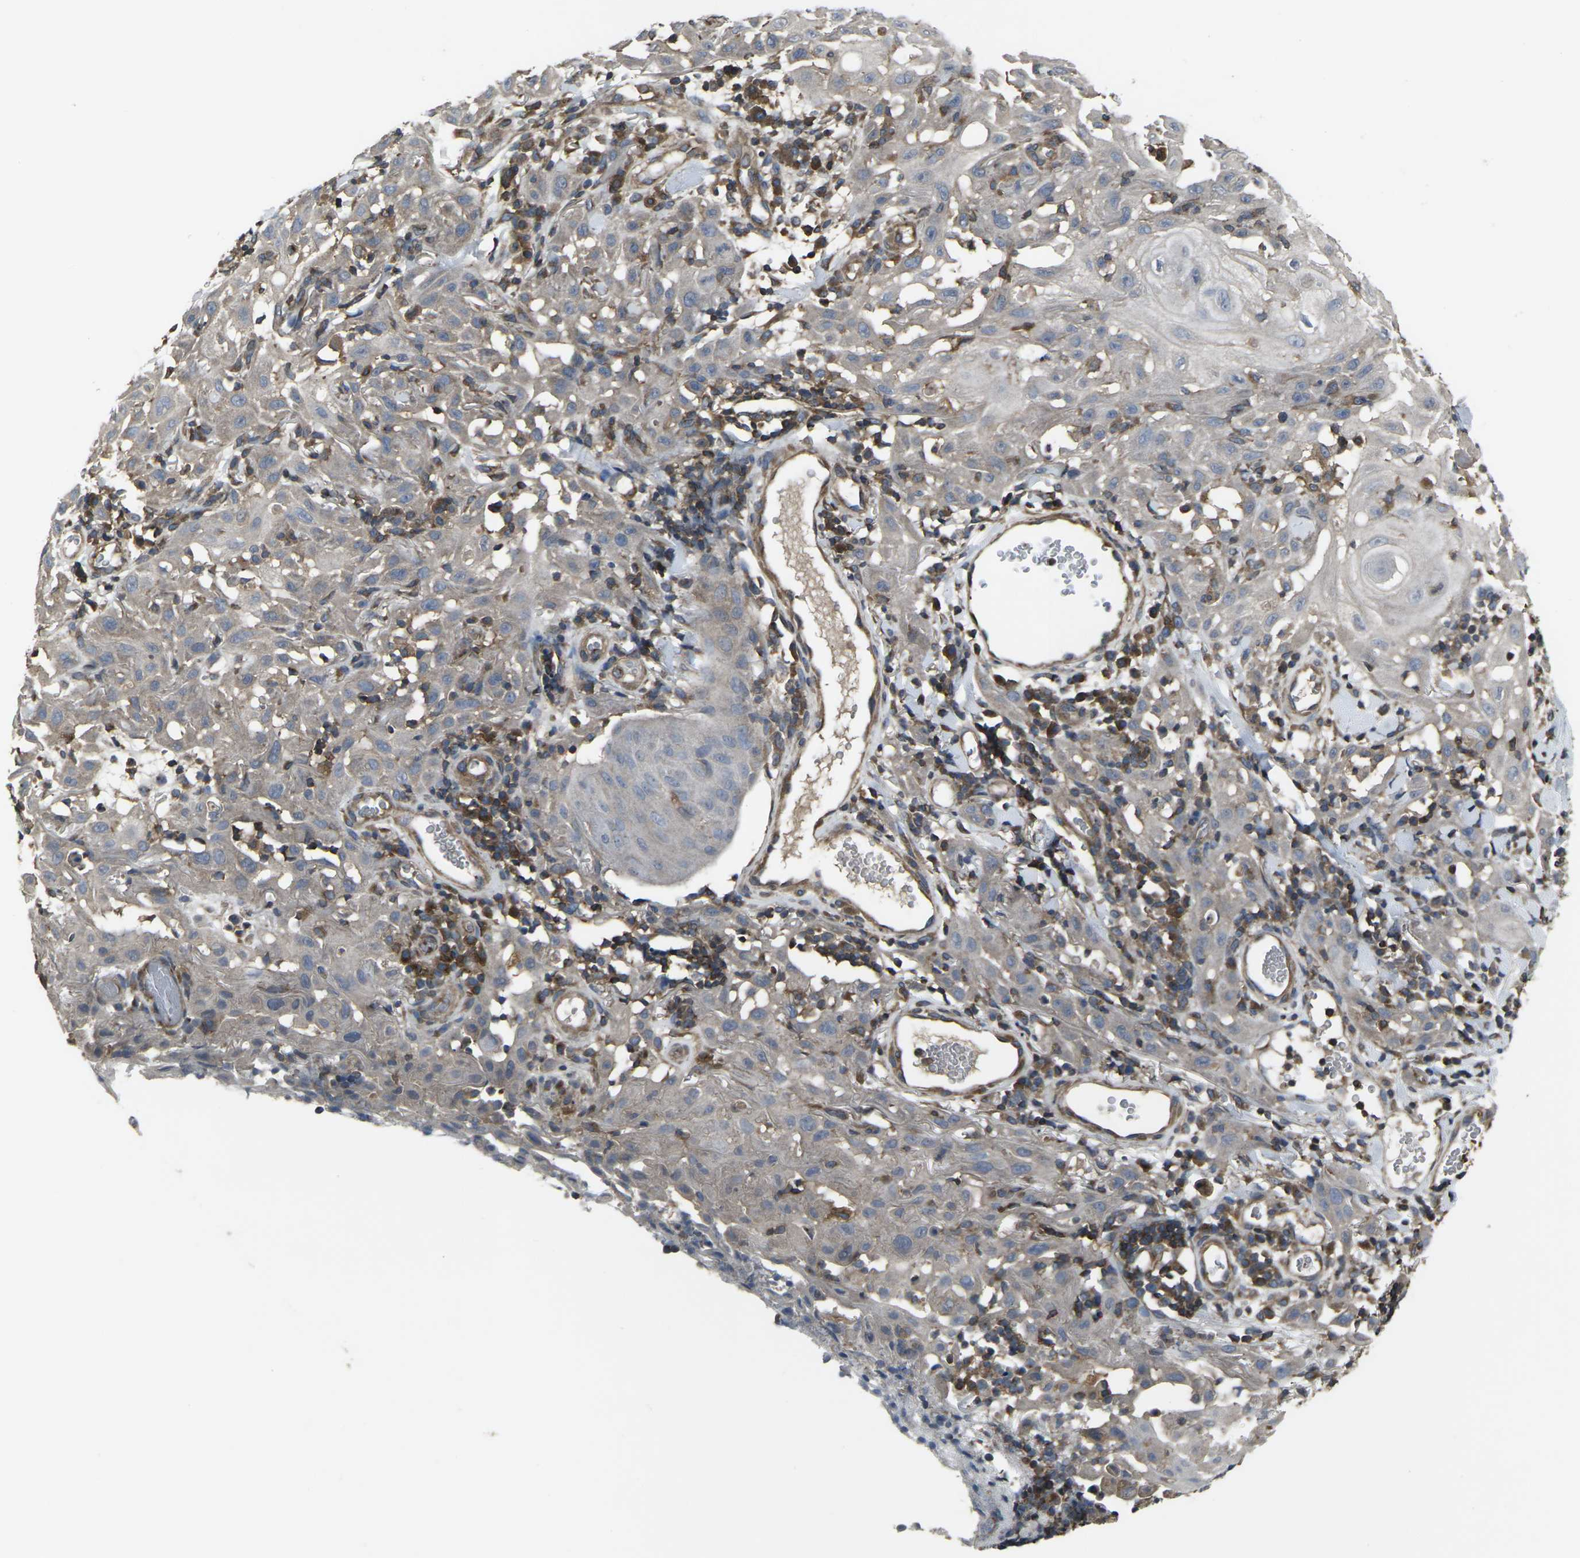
{"staining": {"intensity": "weak", "quantity": ">75%", "location": "cytoplasmic/membranous"}, "tissue": "skin cancer", "cell_type": "Tumor cells", "image_type": "cancer", "snomed": [{"axis": "morphology", "description": "Squamous cell carcinoma, NOS"}, {"axis": "topography", "description": "Skin"}], "caption": "Brown immunohistochemical staining in human skin cancer exhibits weak cytoplasmic/membranous expression in about >75% of tumor cells.", "gene": "PRKACB", "patient": {"sex": "male", "age": 24}}